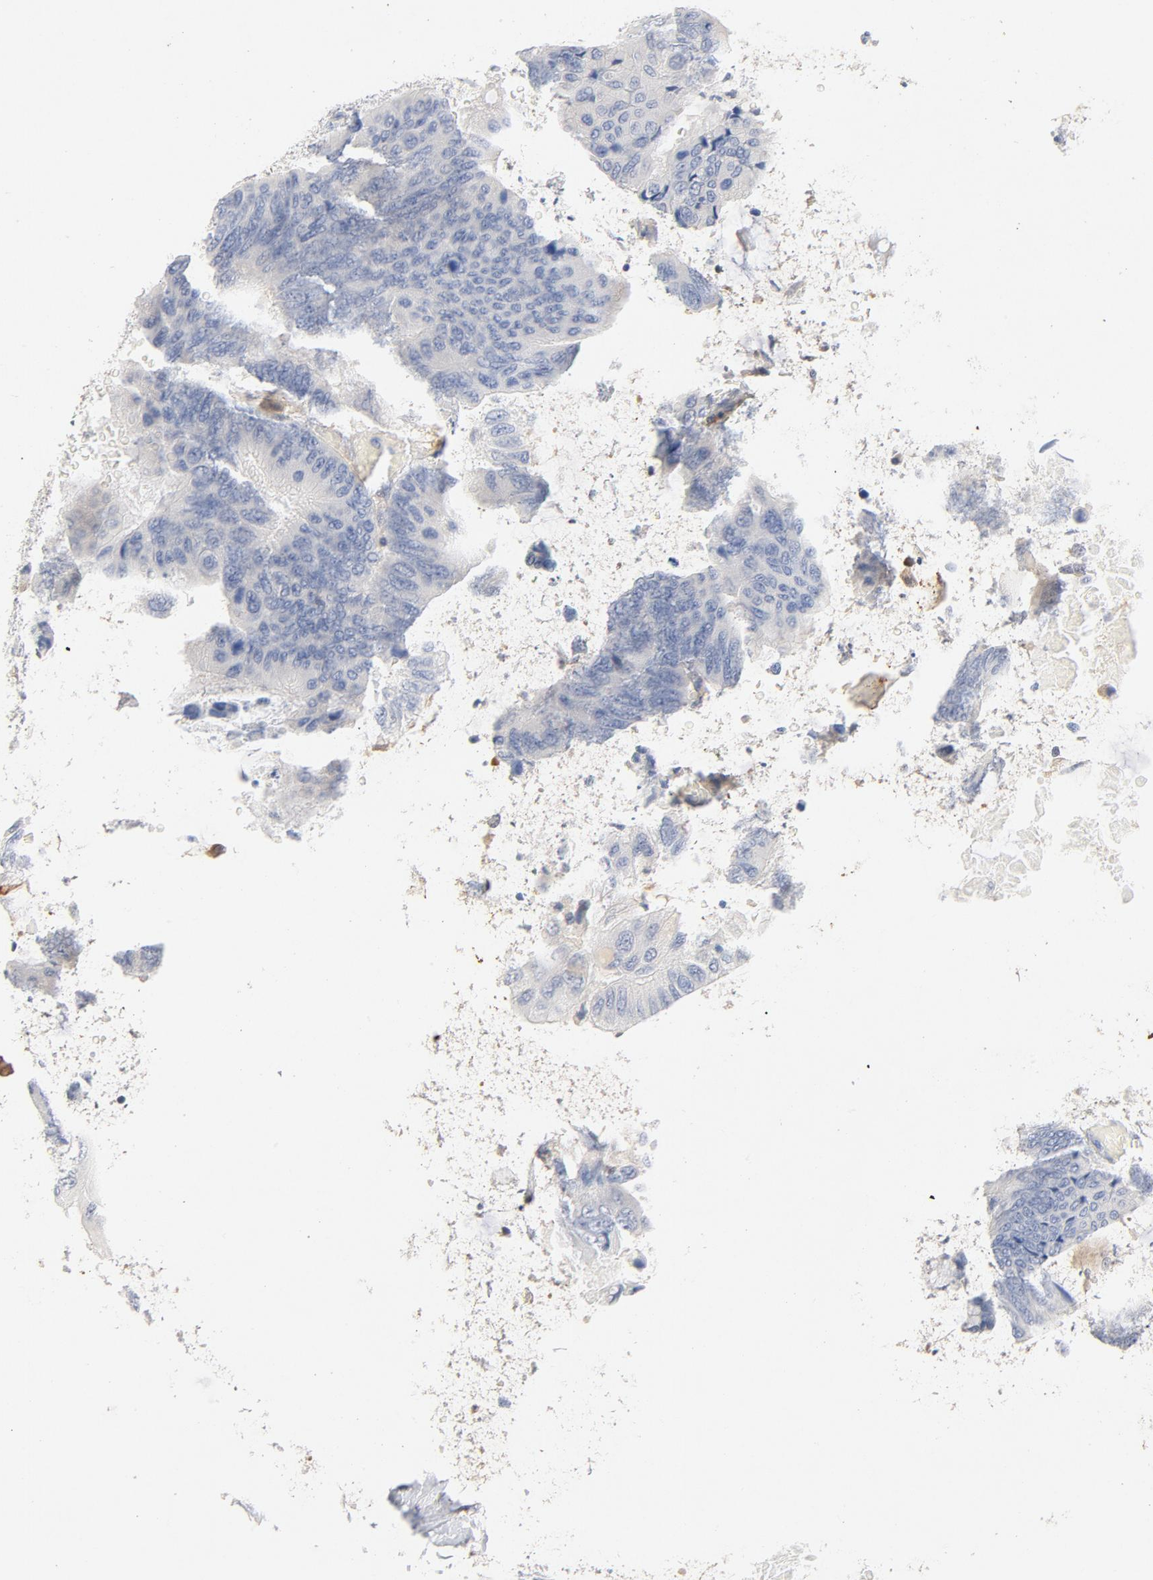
{"staining": {"intensity": "negative", "quantity": "none", "location": "none"}, "tissue": "colorectal cancer", "cell_type": "Tumor cells", "image_type": "cancer", "snomed": [{"axis": "morphology", "description": "Normal tissue, NOS"}, {"axis": "morphology", "description": "Adenocarcinoma, NOS"}, {"axis": "topography", "description": "Rectum"}, {"axis": "topography", "description": "Peripheral nerve tissue"}], "caption": "Tumor cells show no significant positivity in colorectal cancer. Brightfield microscopy of immunohistochemistry stained with DAB (3,3'-diaminobenzidine) (brown) and hematoxylin (blue), captured at high magnification.", "gene": "STAT1", "patient": {"sex": "female", "age": 77}}